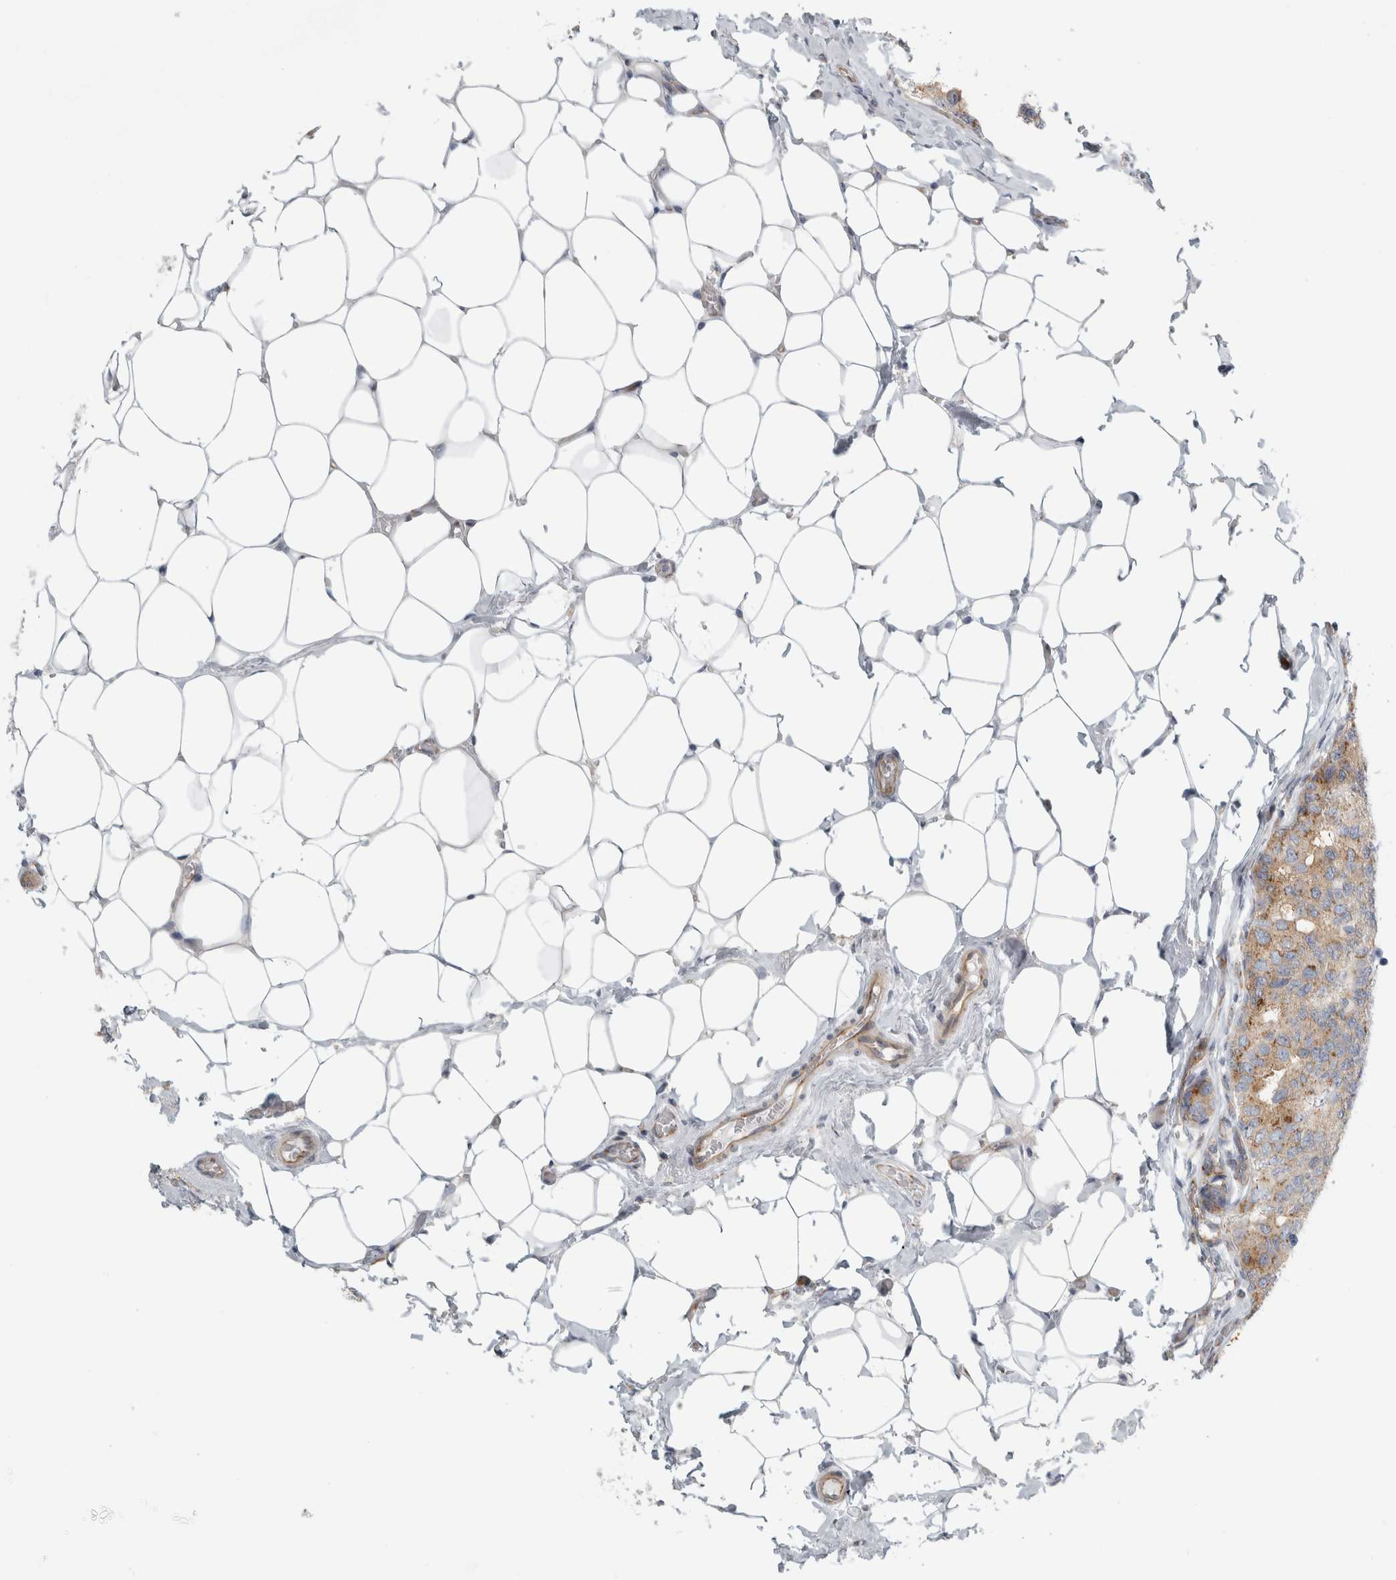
{"staining": {"intensity": "weak", "quantity": ">75%", "location": "cytoplasmic/membranous"}, "tissue": "breast cancer", "cell_type": "Tumor cells", "image_type": "cancer", "snomed": [{"axis": "morphology", "description": "Normal tissue, NOS"}, {"axis": "morphology", "description": "Duct carcinoma"}, {"axis": "topography", "description": "Breast"}], "caption": "An immunohistochemistry (IHC) image of neoplastic tissue is shown. Protein staining in brown highlights weak cytoplasmic/membranous positivity in invasive ductal carcinoma (breast) within tumor cells.", "gene": "PEX6", "patient": {"sex": "female", "age": 43}}